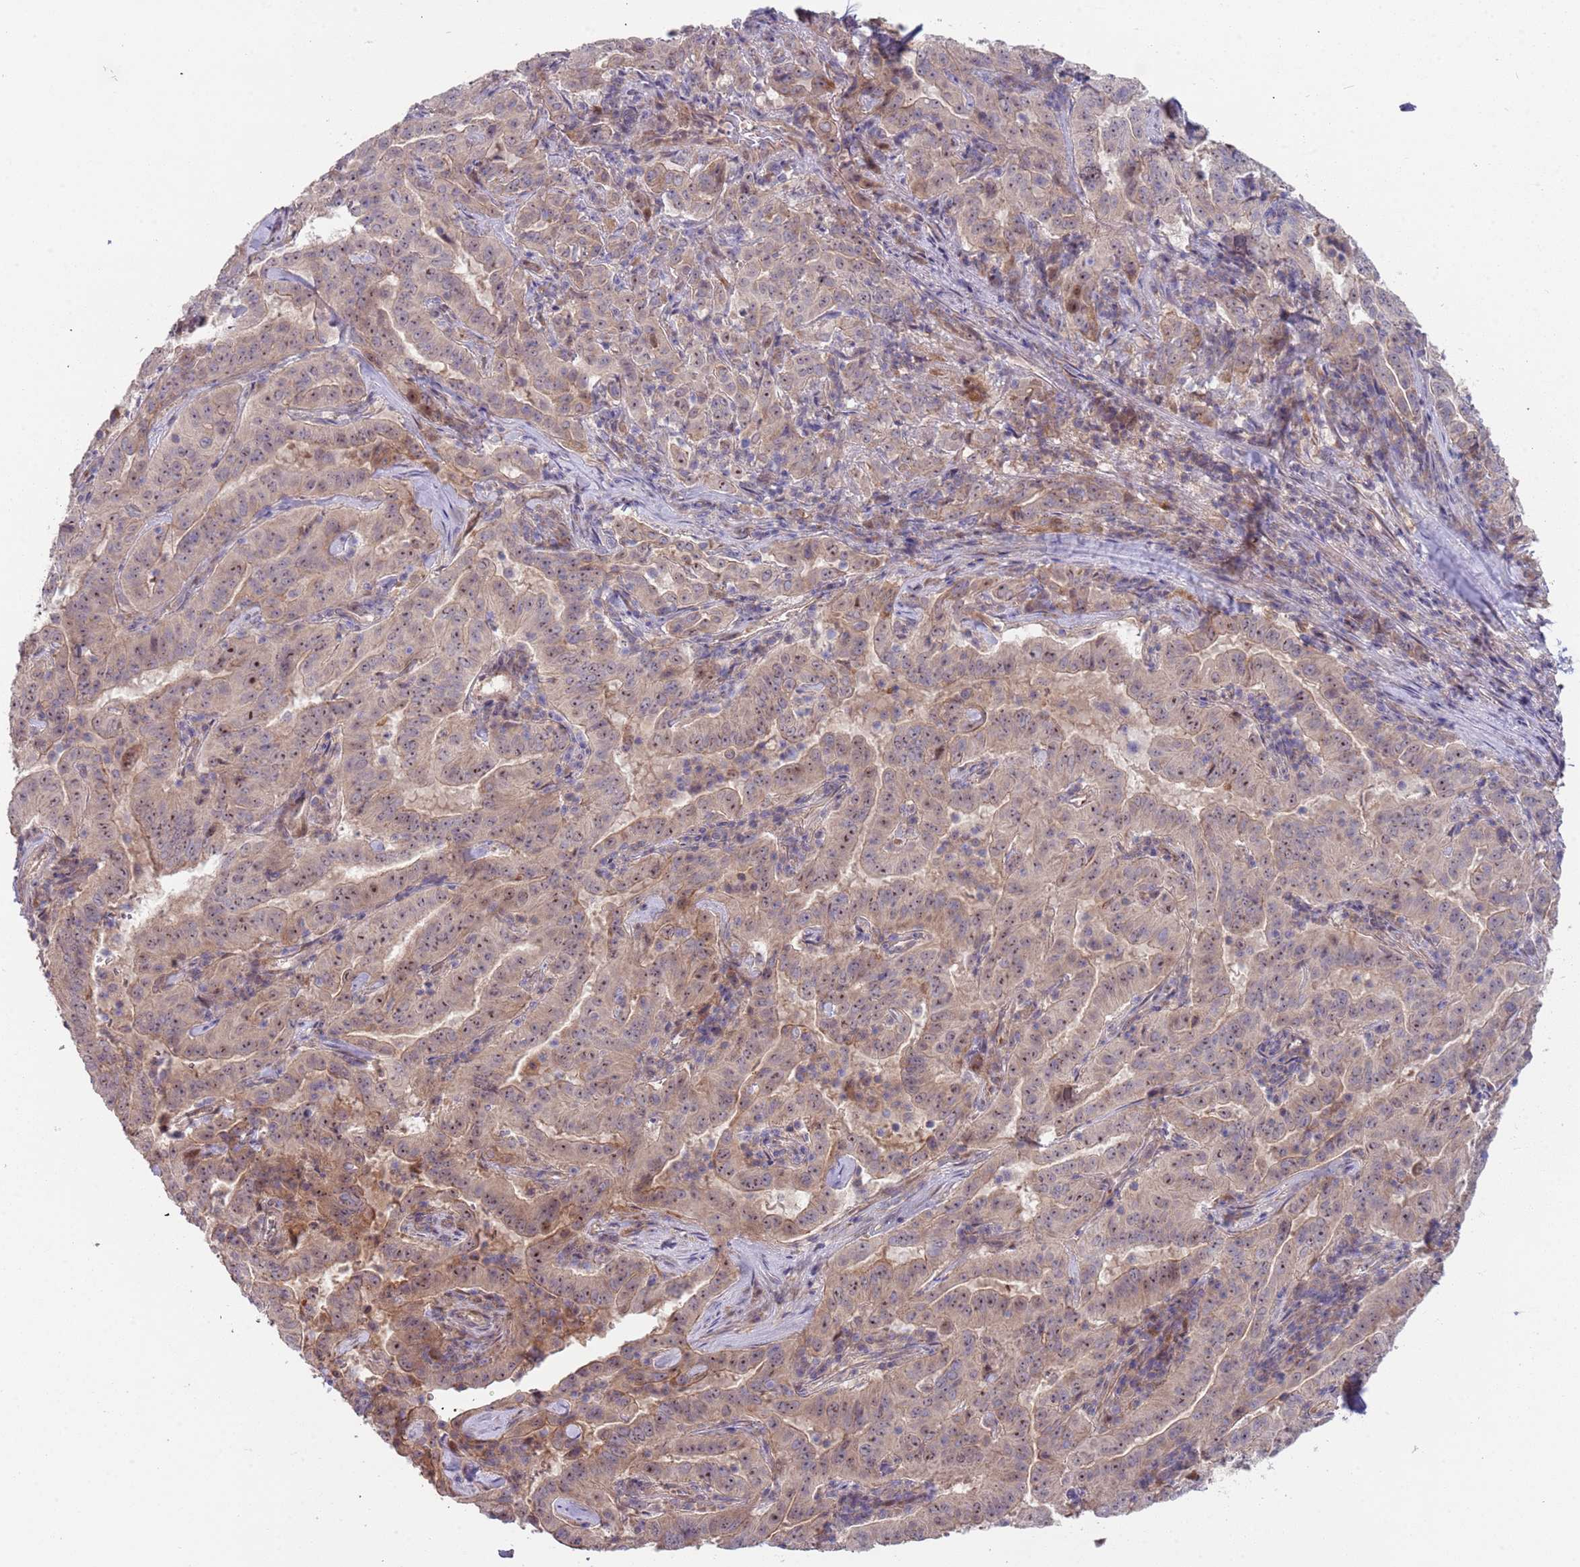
{"staining": {"intensity": "weak", "quantity": ">75%", "location": "cytoplasmic/membranous,nuclear"}, "tissue": "pancreatic cancer", "cell_type": "Tumor cells", "image_type": "cancer", "snomed": [{"axis": "morphology", "description": "Adenocarcinoma, NOS"}, {"axis": "topography", "description": "Pancreas"}], "caption": "Human adenocarcinoma (pancreatic) stained for a protein (brown) displays weak cytoplasmic/membranous and nuclear positive expression in about >75% of tumor cells.", "gene": "TRAPPC6B", "patient": {"sex": "male", "age": 63}}